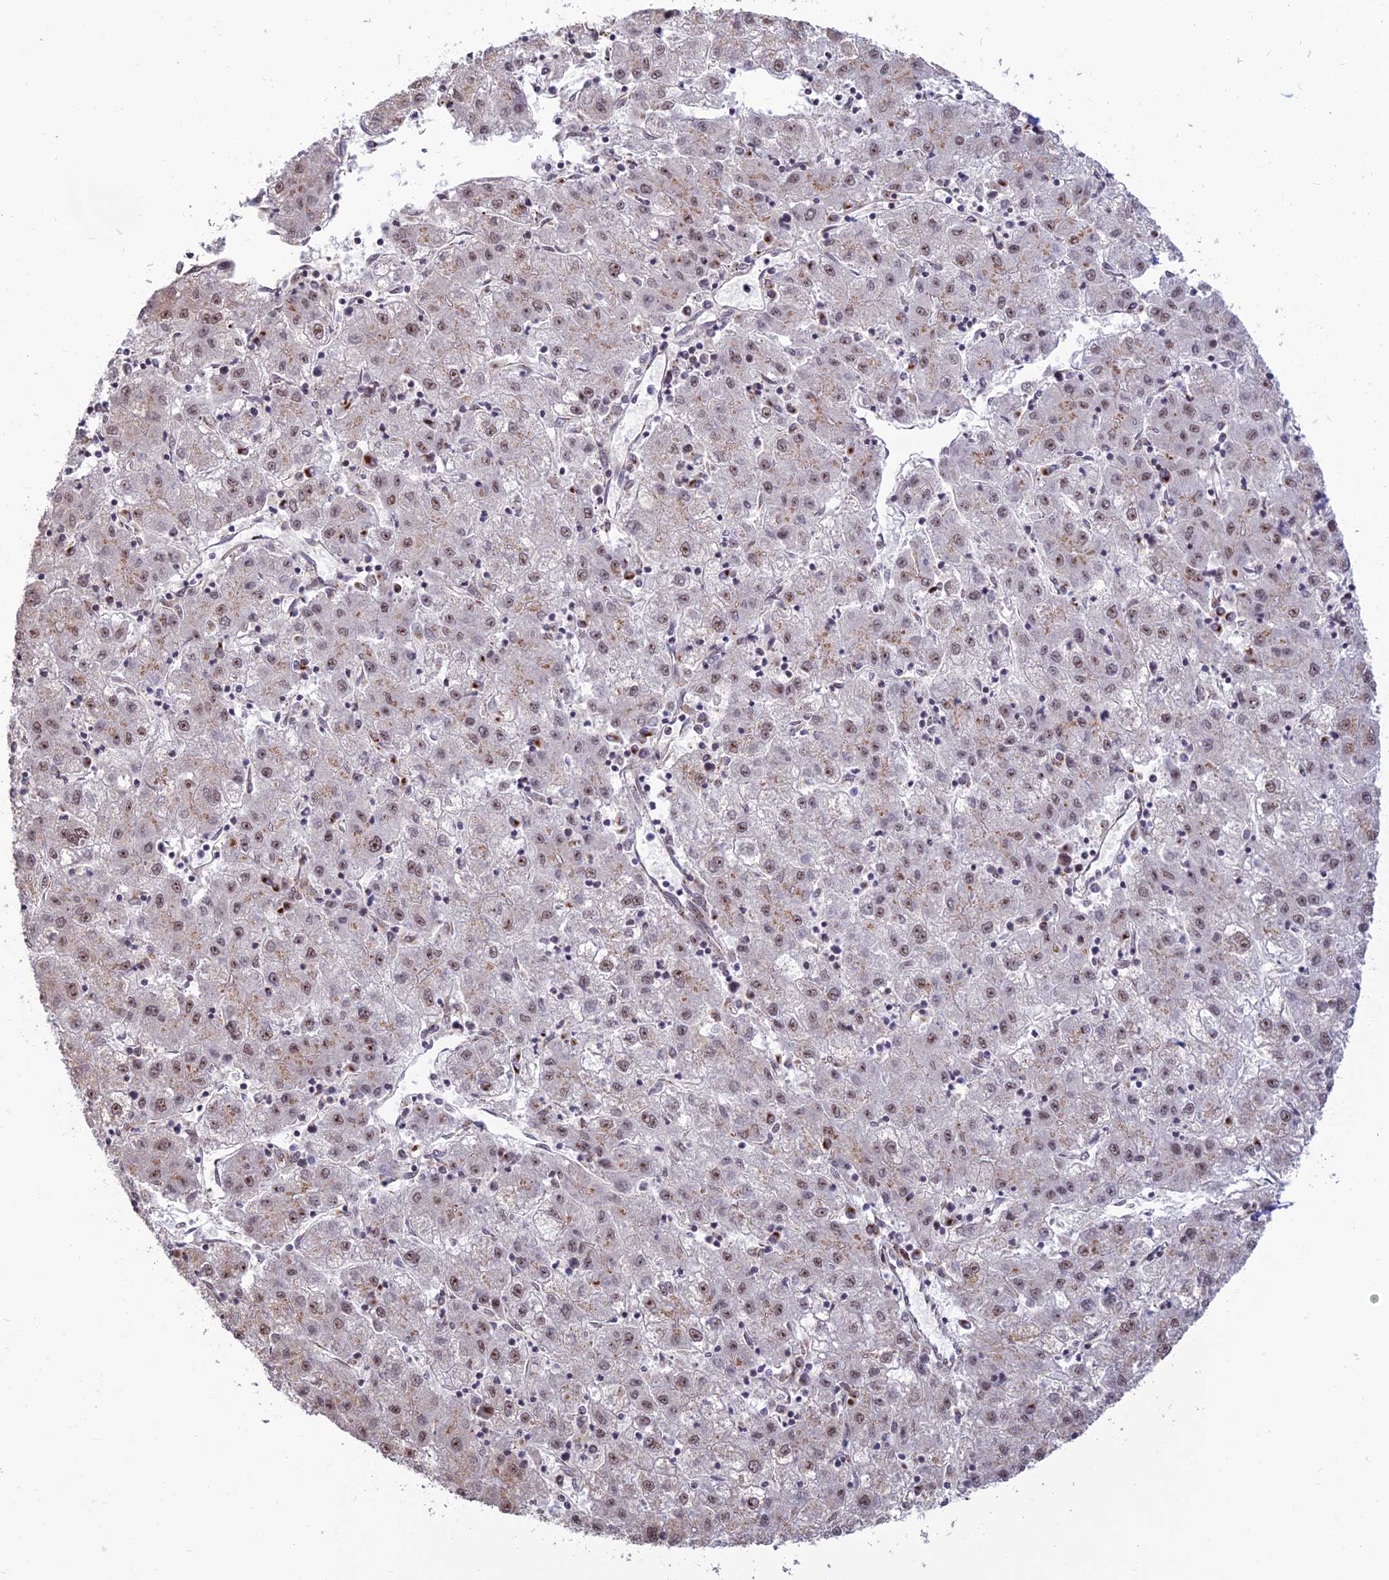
{"staining": {"intensity": "weak", "quantity": "25%-75%", "location": "nuclear"}, "tissue": "liver cancer", "cell_type": "Tumor cells", "image_type": "cancer", "snomed": [{"axis": "morphology", "description": "Carcinoma, Hepatocellular, NOS"}, {"axis": "topography", "description": "Liver"}], "caption": "IHC image of human liver cancer stained for a protein (brown), which displays low levels of weak nuclear positivity in approximately 25%-75% of tumor cells.", "gene": "GOLGA3", "patient": {"sex": "male", "age": 72}}